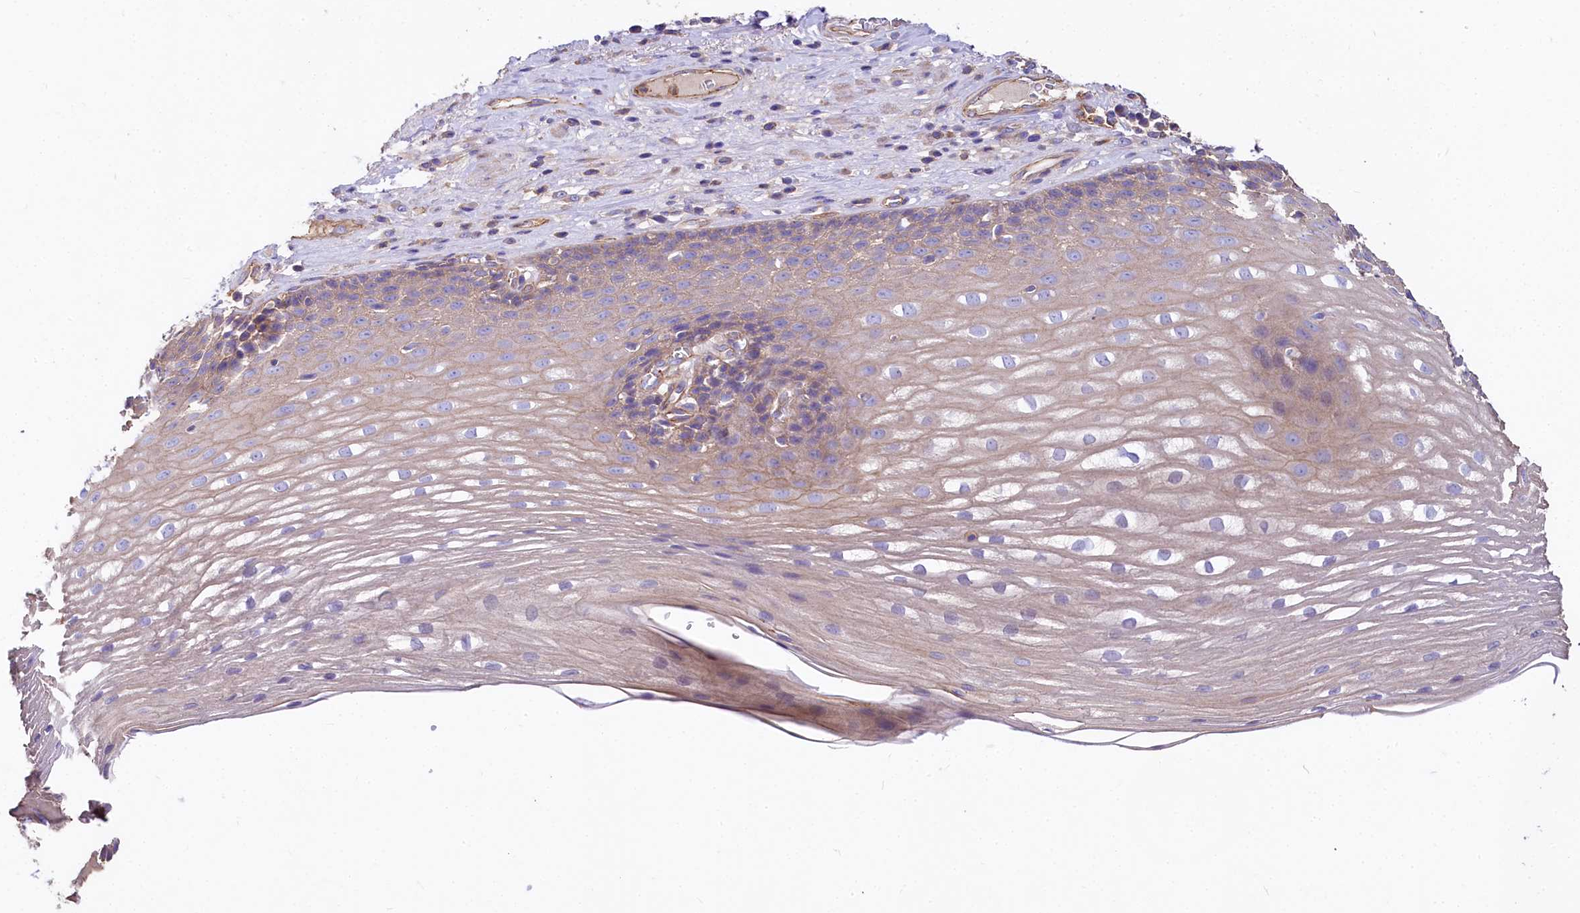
{"staining": {"intensity": "weak", "quantity": "25%-75%", "location": "cytoplasmic/membranous"}, "tissue": "esophagus", "cell_type": "Squamous epithelial cells", "image_type": "normal", "snomed": [{"axis": "morphology", "description": "Normal tissue, NOS"}, {"axis": "topography", "description": "Esophagus"}], "caption": "A high-resolution image shows IHC staining of benign esophagus, which demonstrates weak cytoplasmic/membranous expression in approximately 25%-75% of squamous epithelial cells.", "gene": "FCHSD2", "patient": {"sex": "male", "age": 62}}